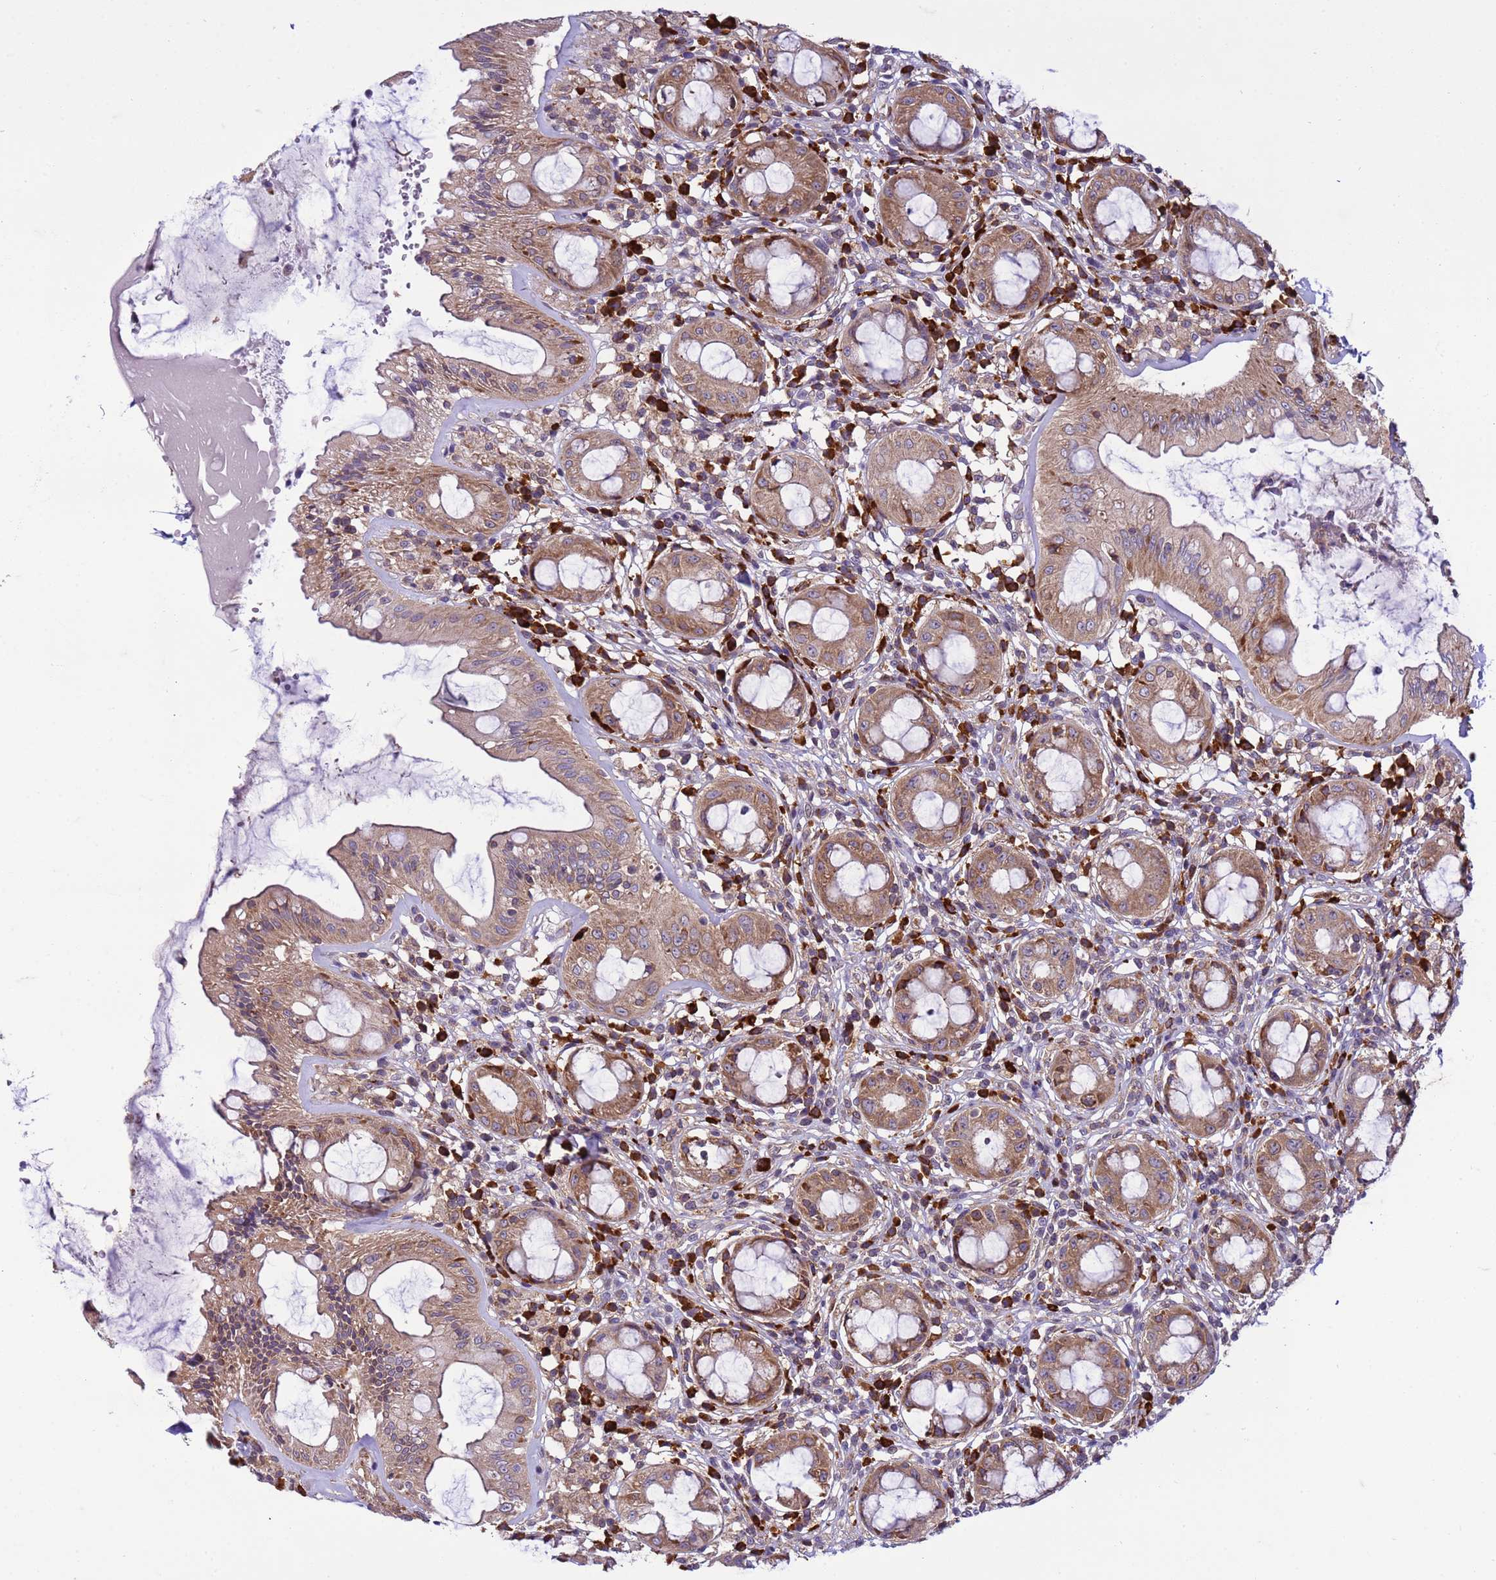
{"staining": {"intensity": "moderate", "quantity": ">75%", "location": "cytoplasmic/membranous"}, "tissue": "rectum", "cell_type": "Glandular cells", "image_type": "normal", "snomed": [{"axis": "morphology", "description": "Normal tissue, NOS"}, {"axis": "topography", "description": "Rectum"}], "caption": "Protein expression analysis of normal human rectum reveals moderate cytoplasmic/membranous expression in approximately >75% of glandular cells.", "gene": "GEN1", "patient": {"sex": "female", "age": 57}}